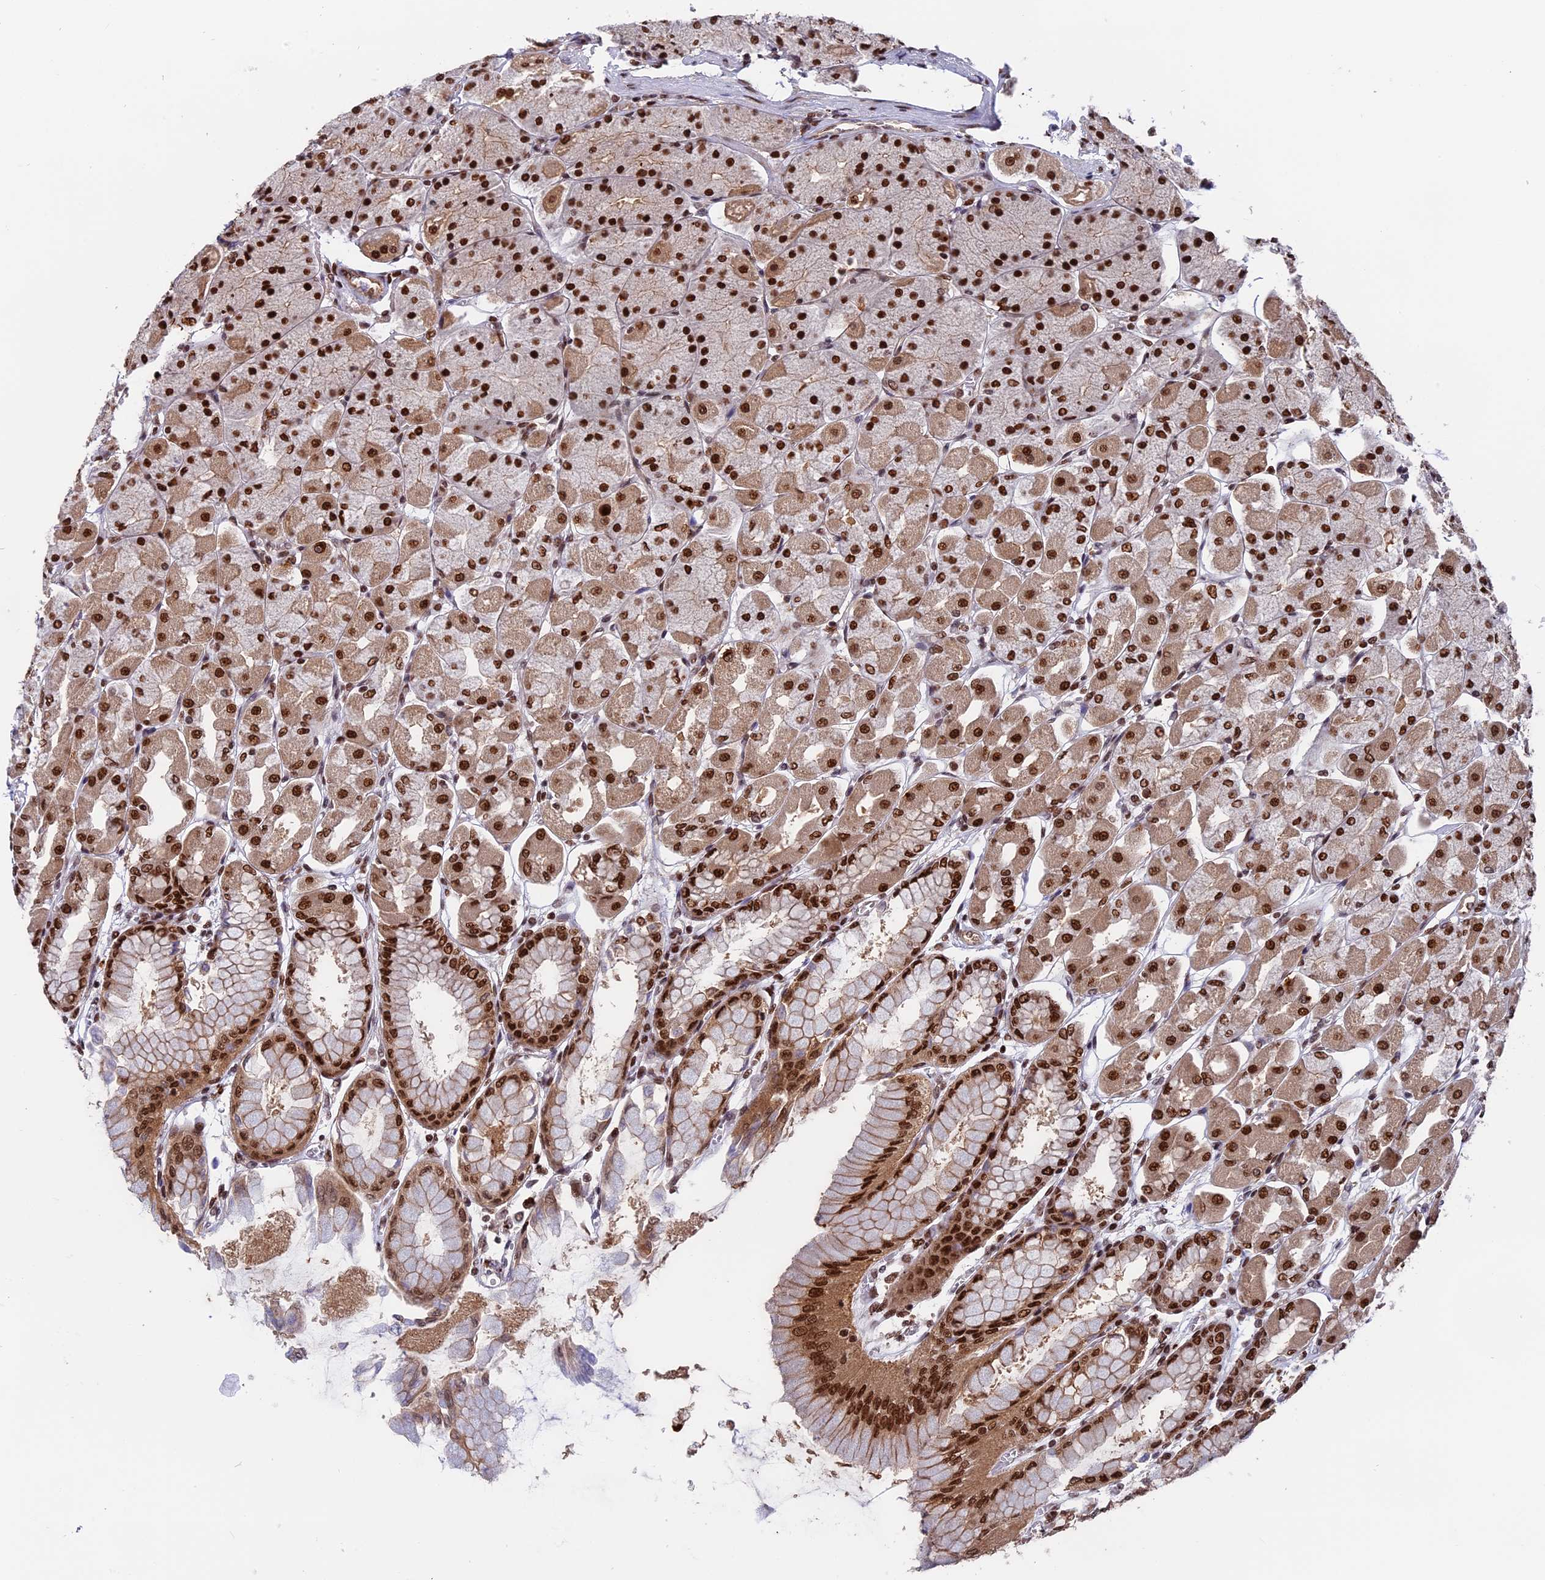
{"staining": {"intensity": "strong", "quantity": ">75%", "location": "nuclear"}, "tissue": "stomach", "cell_type": "Glandular cells", "image_type": "normal", "snomed": [{"axis": "morphology", "description": "Normal tissue, NOS"}, {"axis": "topography", "description": "Stomach, upper"}], "caption": "Stomach stained for a protein (brown) exhibits strong nuclear positive positivity in about >75% of glandular cells.", "gene": "RAMACL", "patient": {"sex": "female", "age": 56}}